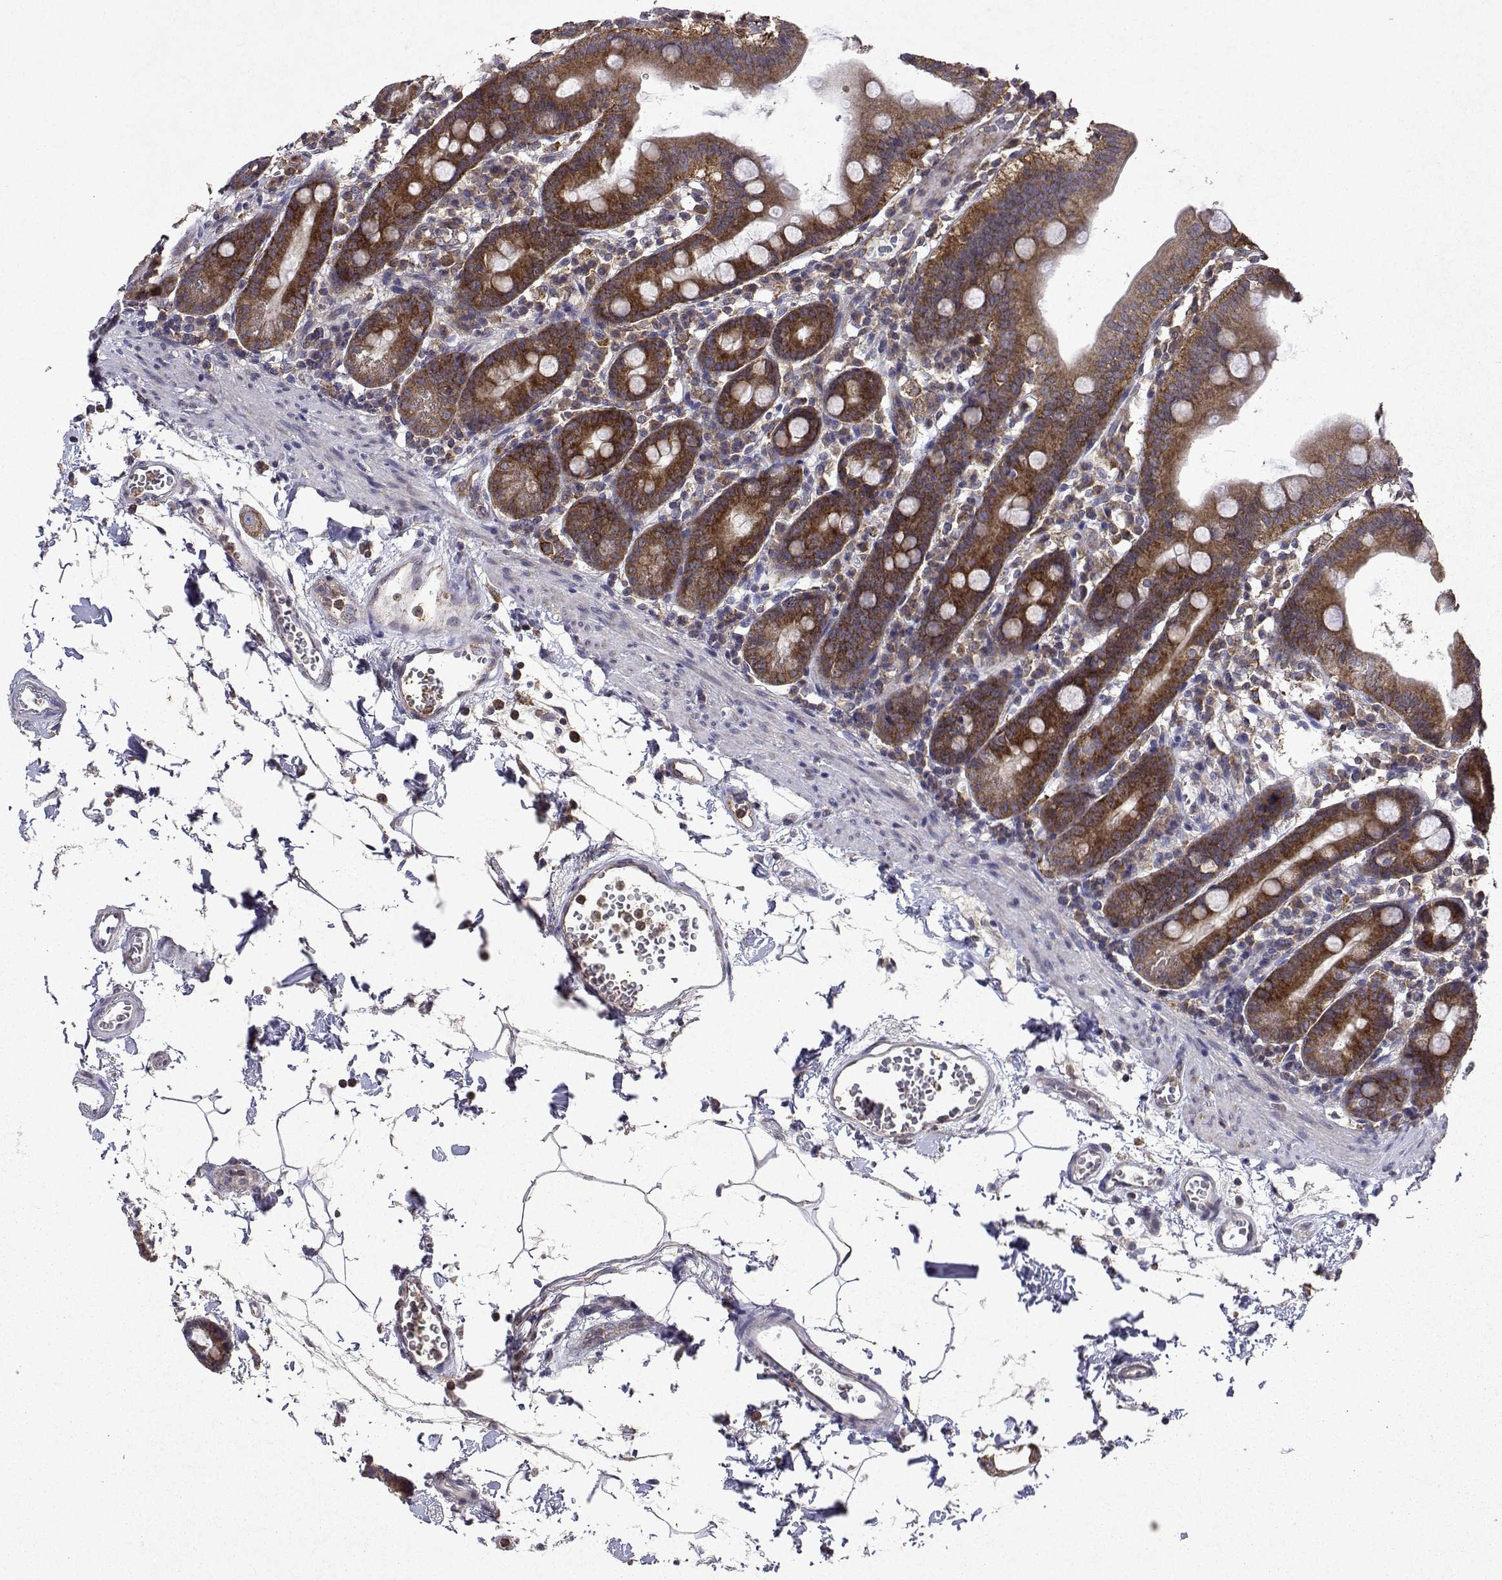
{"staining": {"intensity": "moderate", "quantity": ">75%", "location": "cytoplasmic/membranous"}, "tissue": "duodenum", "cell_type": "Glandular cells", "image_type": "normal", "snomed": [{"axis": "morphology", "description": "Normal tissue, NOS"}, {"axis": "topography", "description": "Pancreas"}, {"axis": "topography", "description": "Duodenum"}], "caption": "Glandular cells show moderate cytoplasmic/membranous expression in about >75% of cells in benign duodenum. (Brightfield microscopy of DAB IHC at high magnification).", "gene": "TARBP2", "patient": {"sex": "male", "age": 59}}